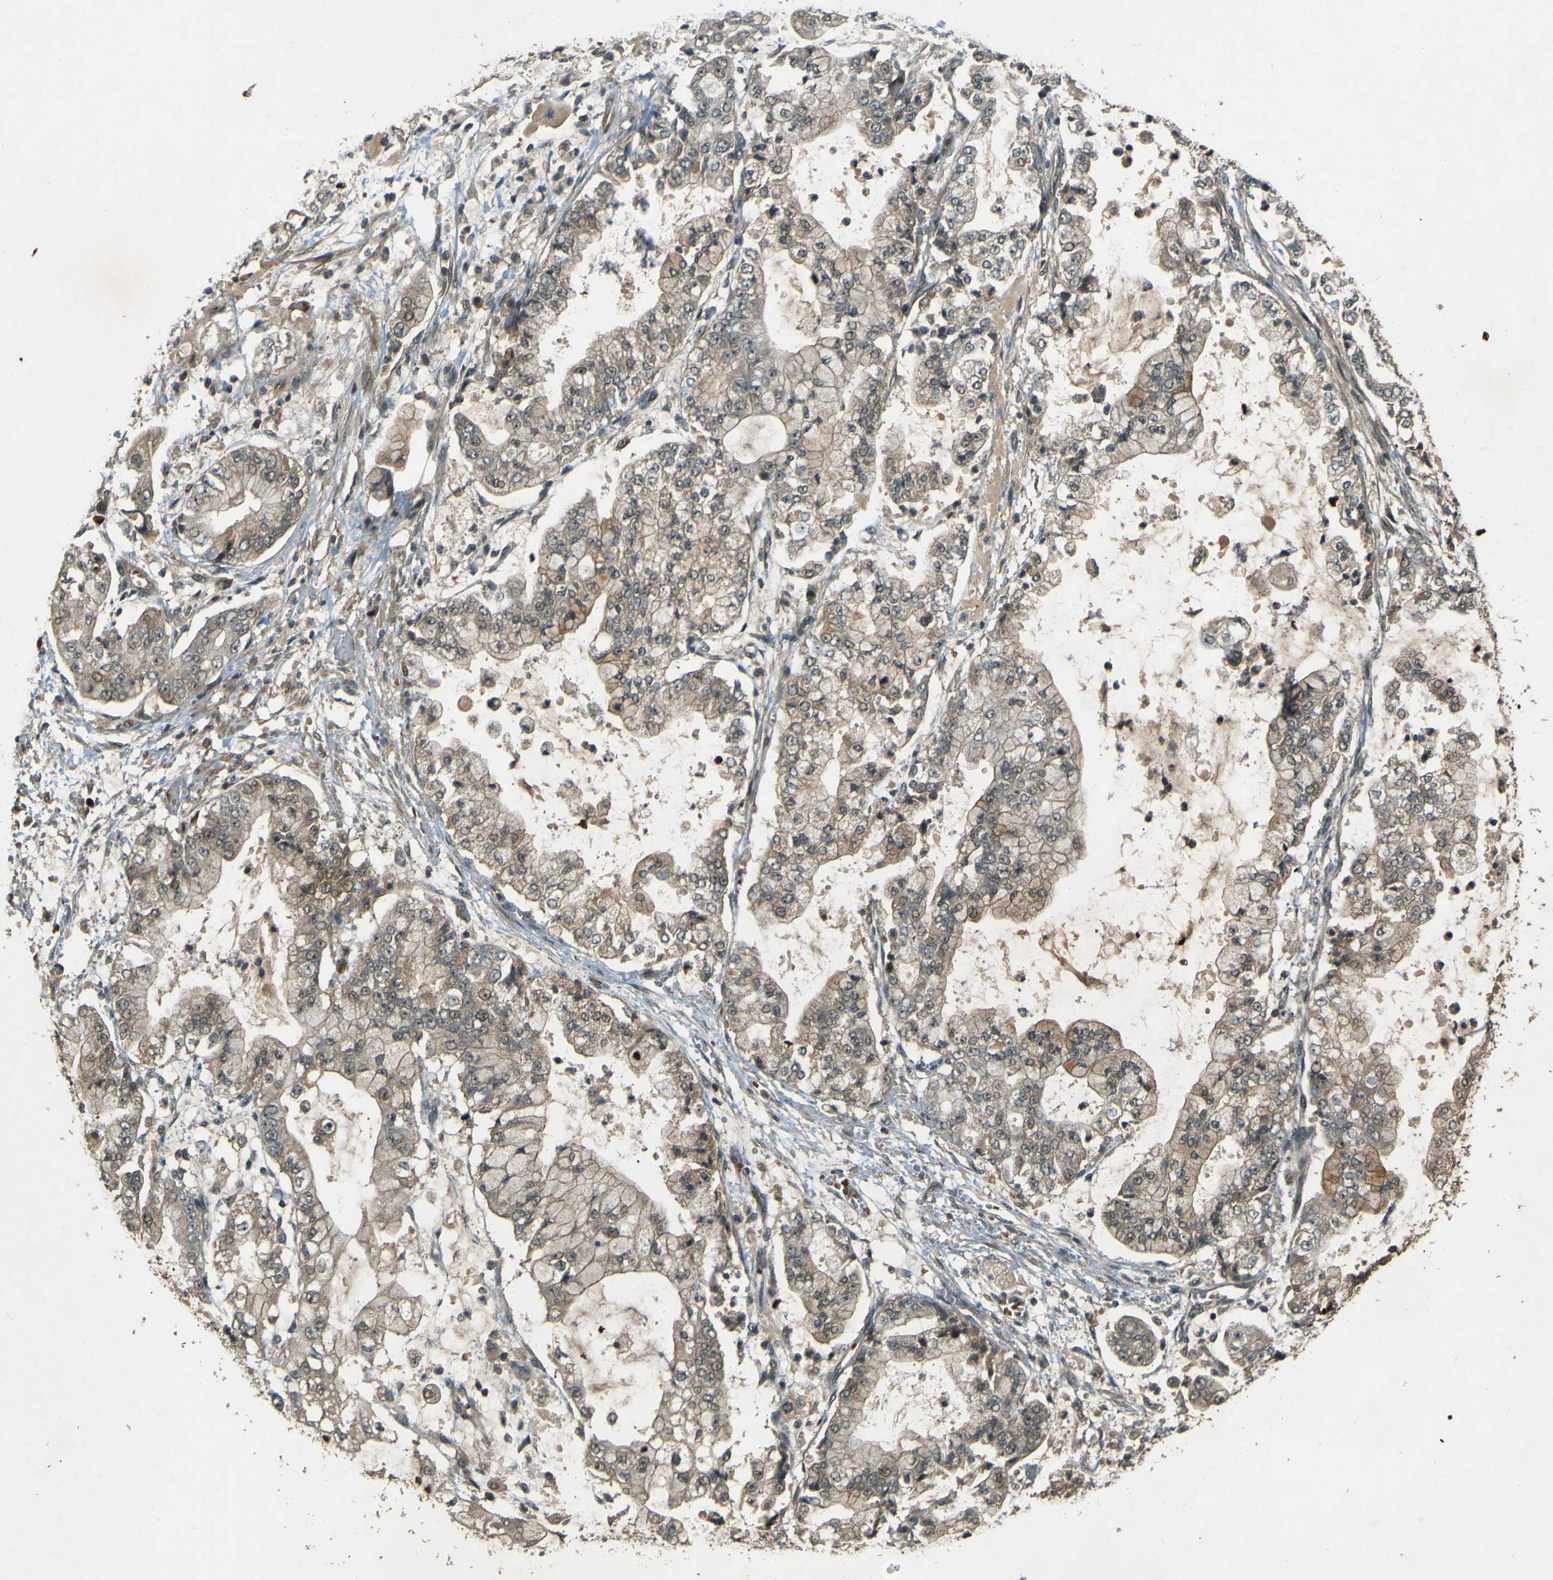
{"staining": {"intensity": "weak", "quantity": ">75%", "location": "cytoplasmic/membranous"}, "tissue": "stomach cancer", "cell_type": "Tumor cells", "image_type": "cancer", "snomed": [{"axis": "morphology", "description": "Adenocarcinoma, NOS"}, {"axis": "topography", "description": "Stomach"}], "caption": "DAB immunohistochemical staining of human stomach cancer (adenocarcinoma) demonstrates weak cytoplasmic/membranous protein positivity in approximately >75% of tumor cells.", "gene": "MPDZ", "patient": {"sex": "male", "age": 76}}